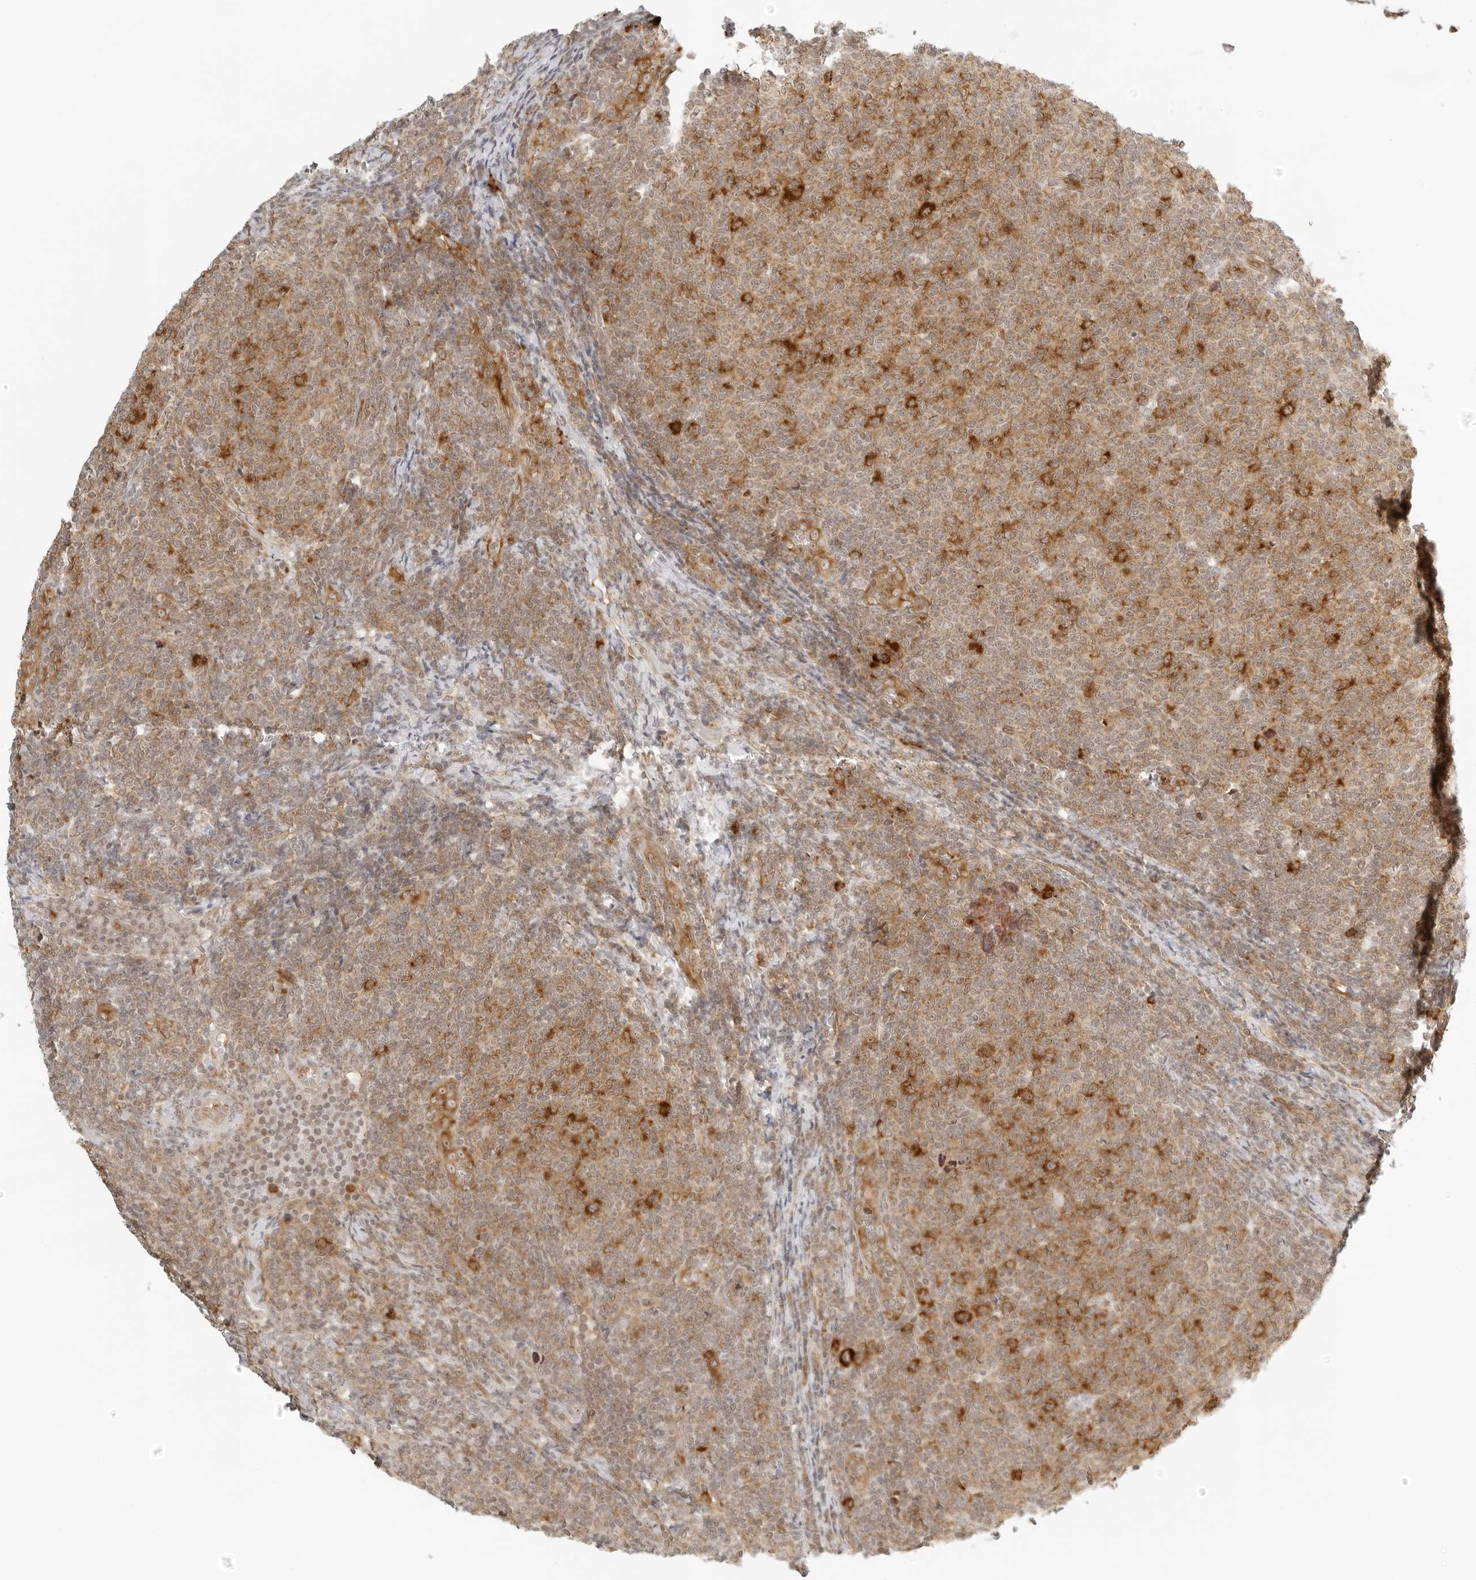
{"staining": {"intensity": "strong", "quantity": "25%-75%", "location": "cytoplasmic/membranous"}, "tissue": "lymphoma", "cell_type": "Tumor cells", "image_type": "cancer", "snomed": [{"axis": "morphology", "description": "Malignant lymphoma, non-Hodgkin's type, Low grade"}, {"axis": "topography", "description": "Lymph node"}], "caption": "High-magnification brightfield microscopy of lymphoma stained with DAB (3,3'-diaminobenzidine) (brown) and counterstained with hematoxylin (blue). tumor cells exhibit strong cytoplasmic/membranous staining is seen in approximately25%-75% of cells. The protein of interest is shown in brown color, while the nuclei are stained blue.", "gene": "EIF4G1", "patient": {"sex": "male", "age": 66}}